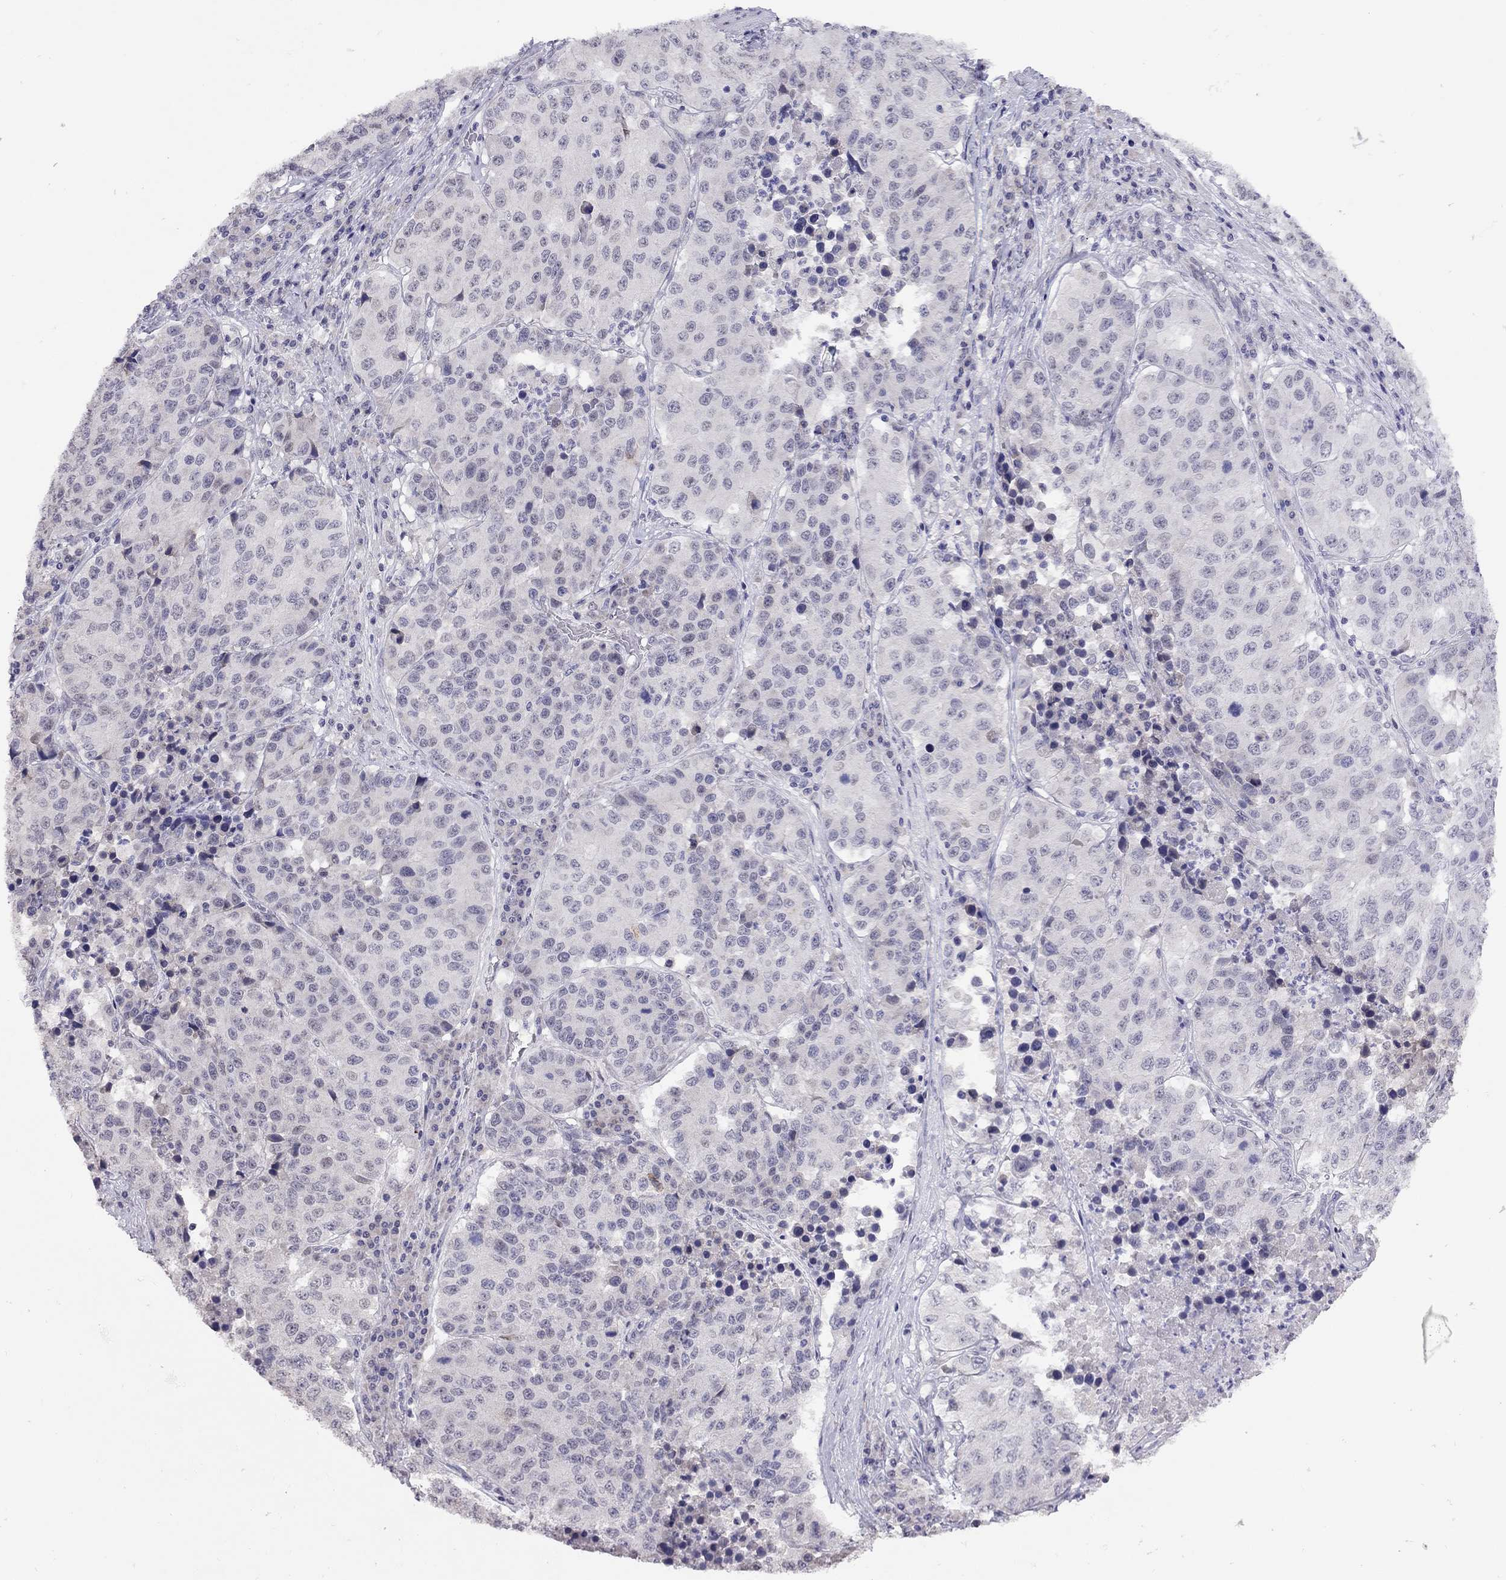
{"staining": {"intensity": "negative", "quantity": "none", "location": "none"}, "tissue": "stomach cancer", "cell_type": "Tumor cells", "image_type": "cancer", "snomed": [{"axis": "morphology", "description": "Adenocarcinoma, NOS"}, {"axis": "topography", "description": "Stomach"}], "caption": "Stomach cancer (adenocarcinoma) was stained to show a protein in brown. There is no significant staining in tumor cells. (Immunohistochemistry (ihc), brightfield microscopy, high magnification).", "gene": "HES5", "patient": {"sex": "male", "age": 71}}